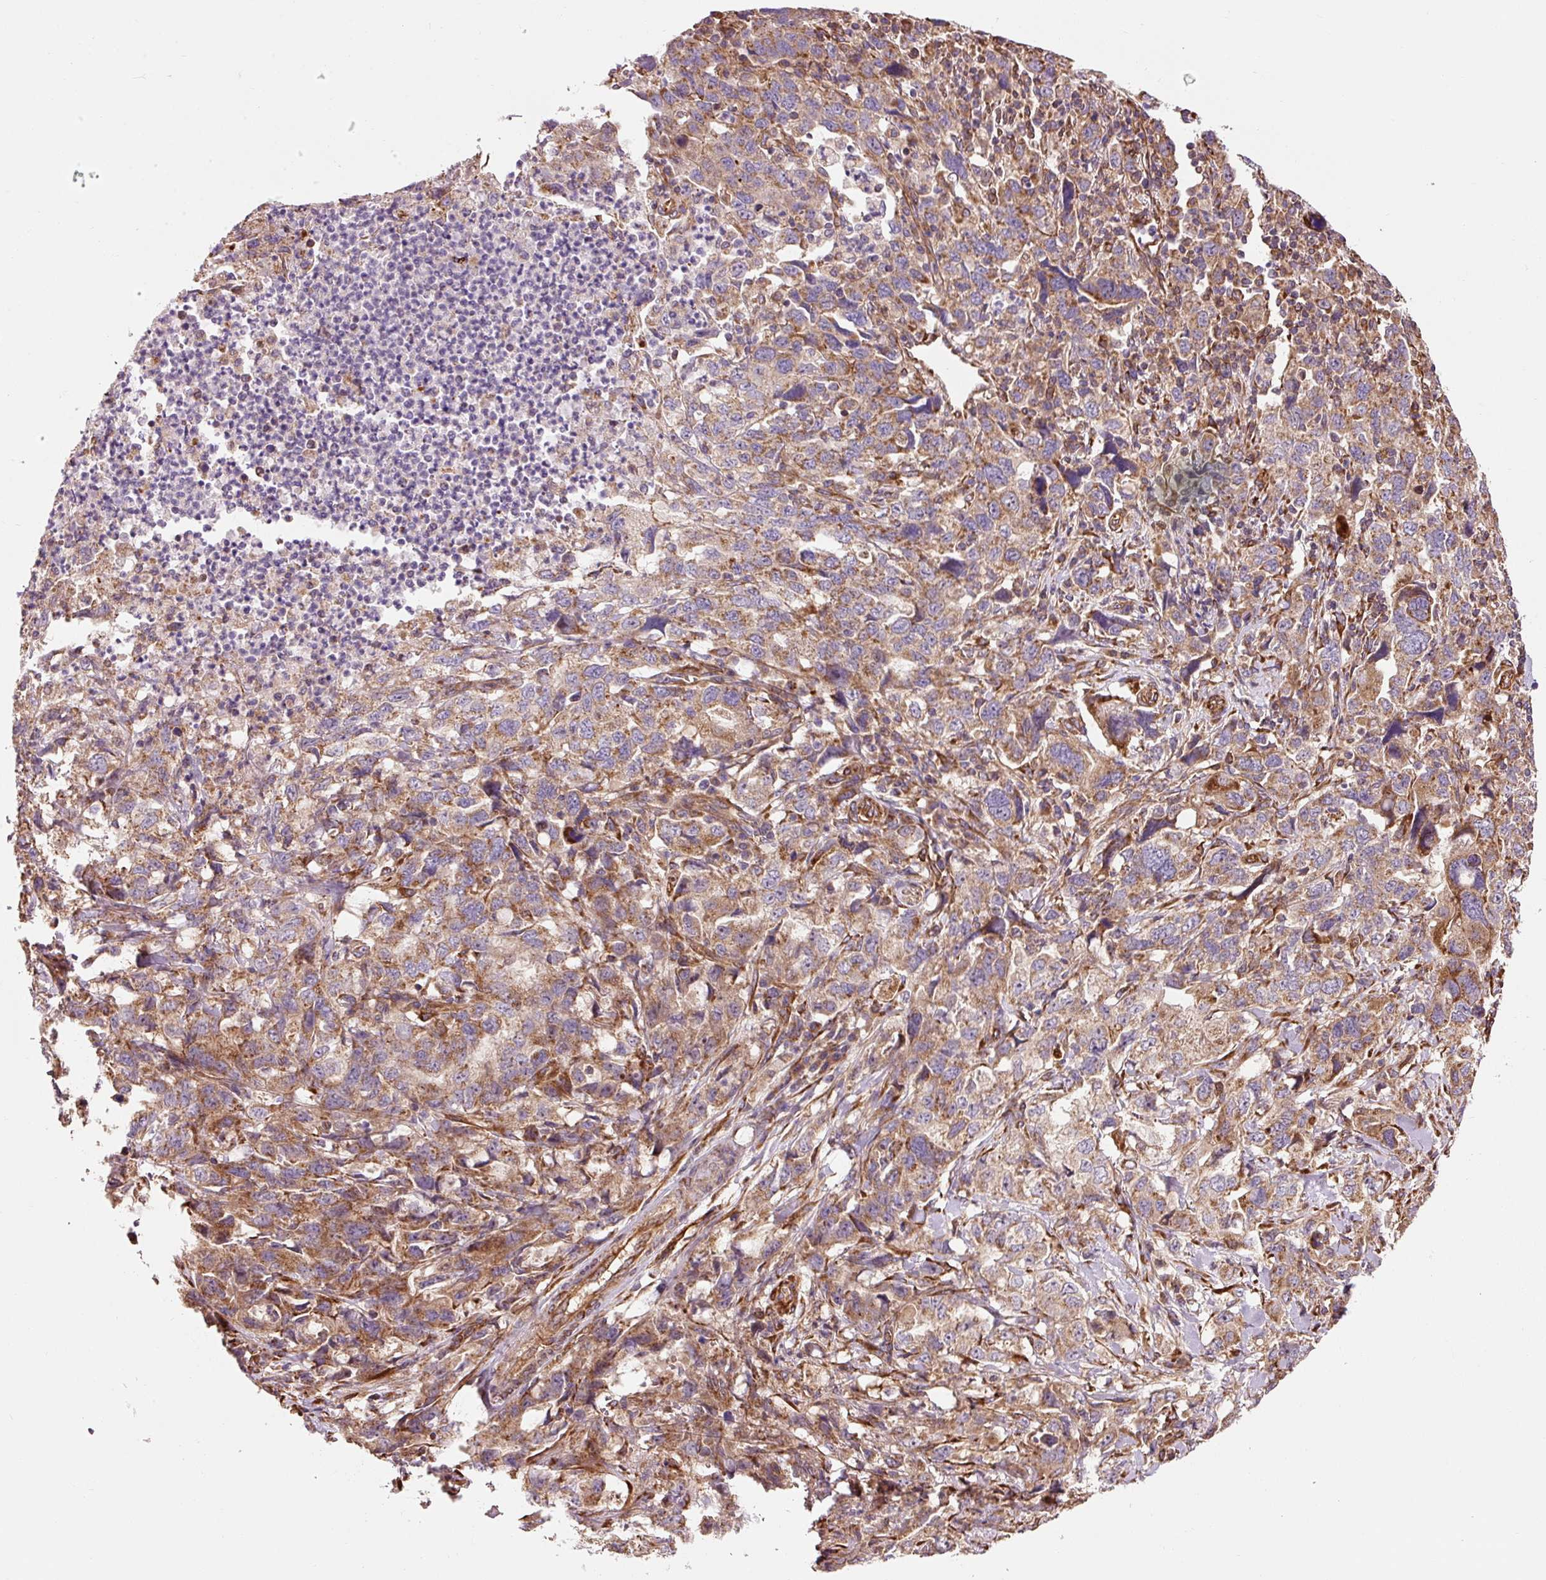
{"staining": {"intensity": "moderate", "quantity": ">75%", "location": "cytoplasmic/membranous"}, "tissue": "lung cancer", "cell_type": "Tumor cells", "image_type": "cancer", "snomed": [{"axis": "morphology", "description": "Adenocarcinoma, NOS"}, {"axis": "topography", "description": "Lung"}], "caption": "Adenocarcinoma (lung) was stained to show a protein in brown. There is medium levels of moderate cytoplasmic/membranous positivity in about >75% of tumor cells.", "gene": "ISCU", "patient": {"sex": "female", "age": 51}}